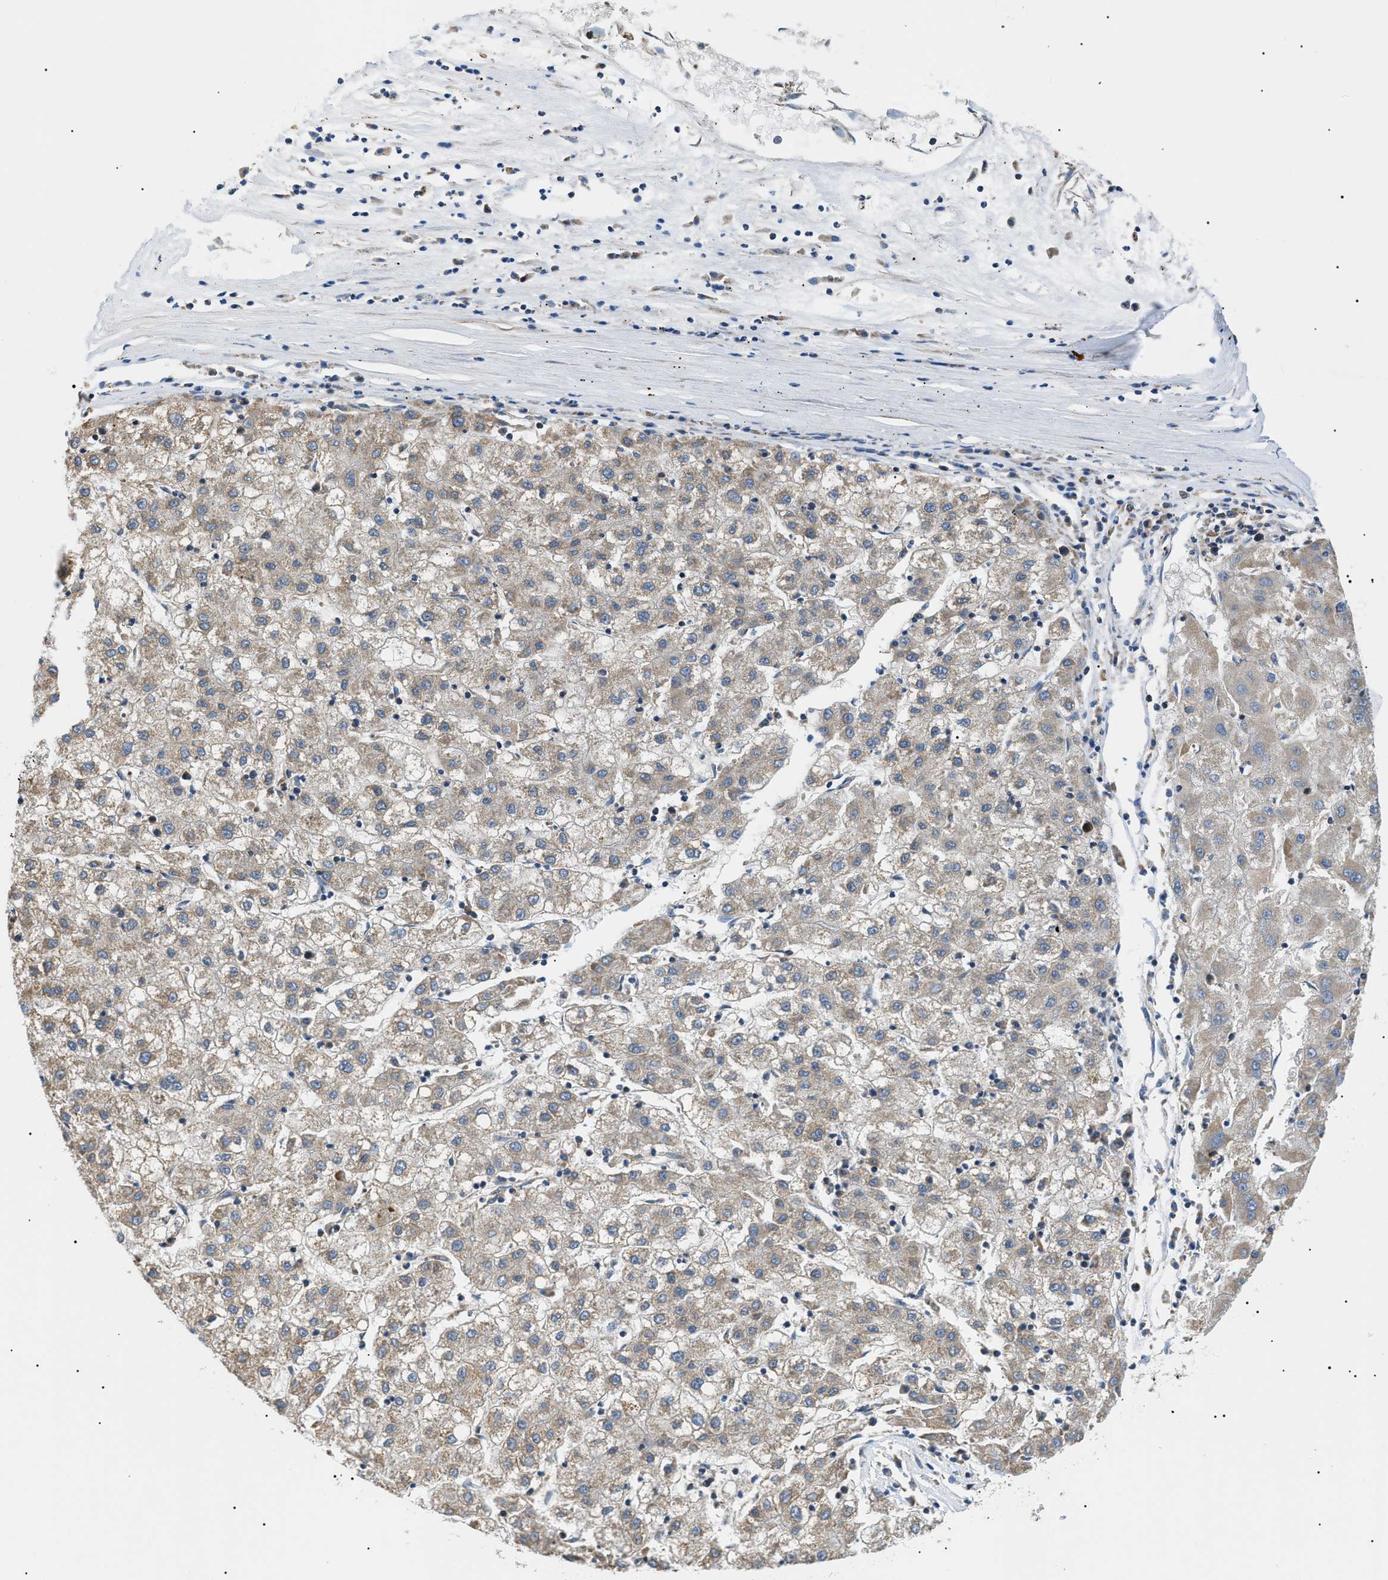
{"staining": {"intensity": "moderate", "quantity": ">75%", "location": "cytoplasmic/membranous"}, "tissue": "liver cancer", "cell_type": "Tumor cells", "image_type": "cancer", "snomed": [{"axis": "morphology", "description": "Carcinoma, Hepatocellular, NOS"}, {"axis": "topography", "description": "Liver"}], "caption": "Moderate cytoplasmic/membranous protein positivity is appreciated in about >75% of tumor cells in liver cancer. Using DAB (brown) and hematoxylin (blue) stains, captured at high magnification using brightfield microscopy.", "gene": "SRPK1", "patient": {"sex": "male", "age": 72}}